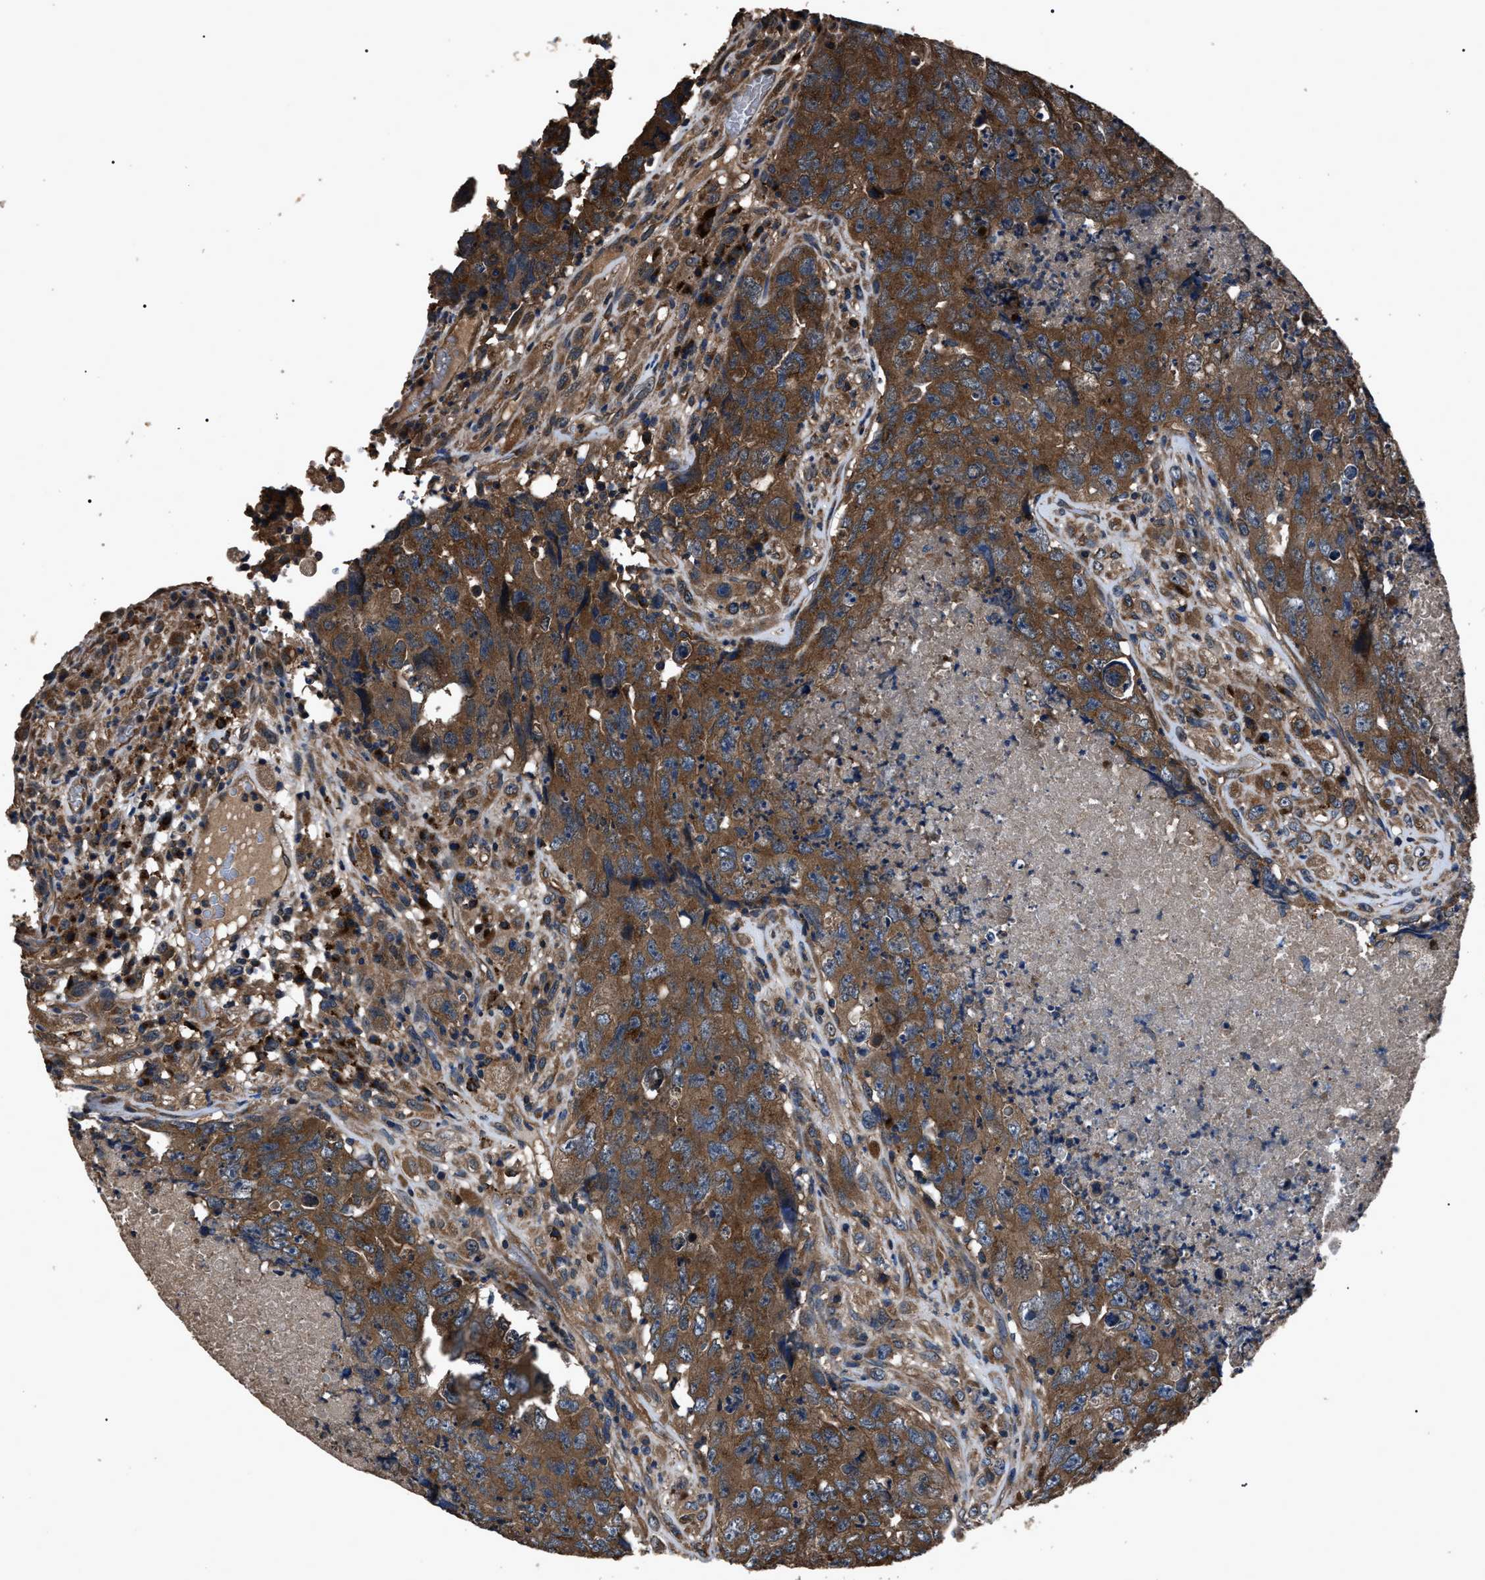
{"staining": {"intensity": "strong", "quantity": ">75%", "location": "cytoplasmic/membranous"}, "tissue": "testis cancer", "cell_type": "Tumor cells", "image_type": "cancer", "snomed": [{"axis": "morphology", "description": "Carcinoma, Embryonal, NOS"}, {"axis": "topography", "description": "Testis"}], "caption": "Testis embryonal carcinoma stained for a protein exhibits strong cytoplasmic/membranous positivity in tumor cells. The staining is performed using DAB brown chromogen to label protein expression. The nuclei are counter-stained blue using hematoxylin.", "gene": "RNF216", "patient": {"sex": "male", "age": 32}}